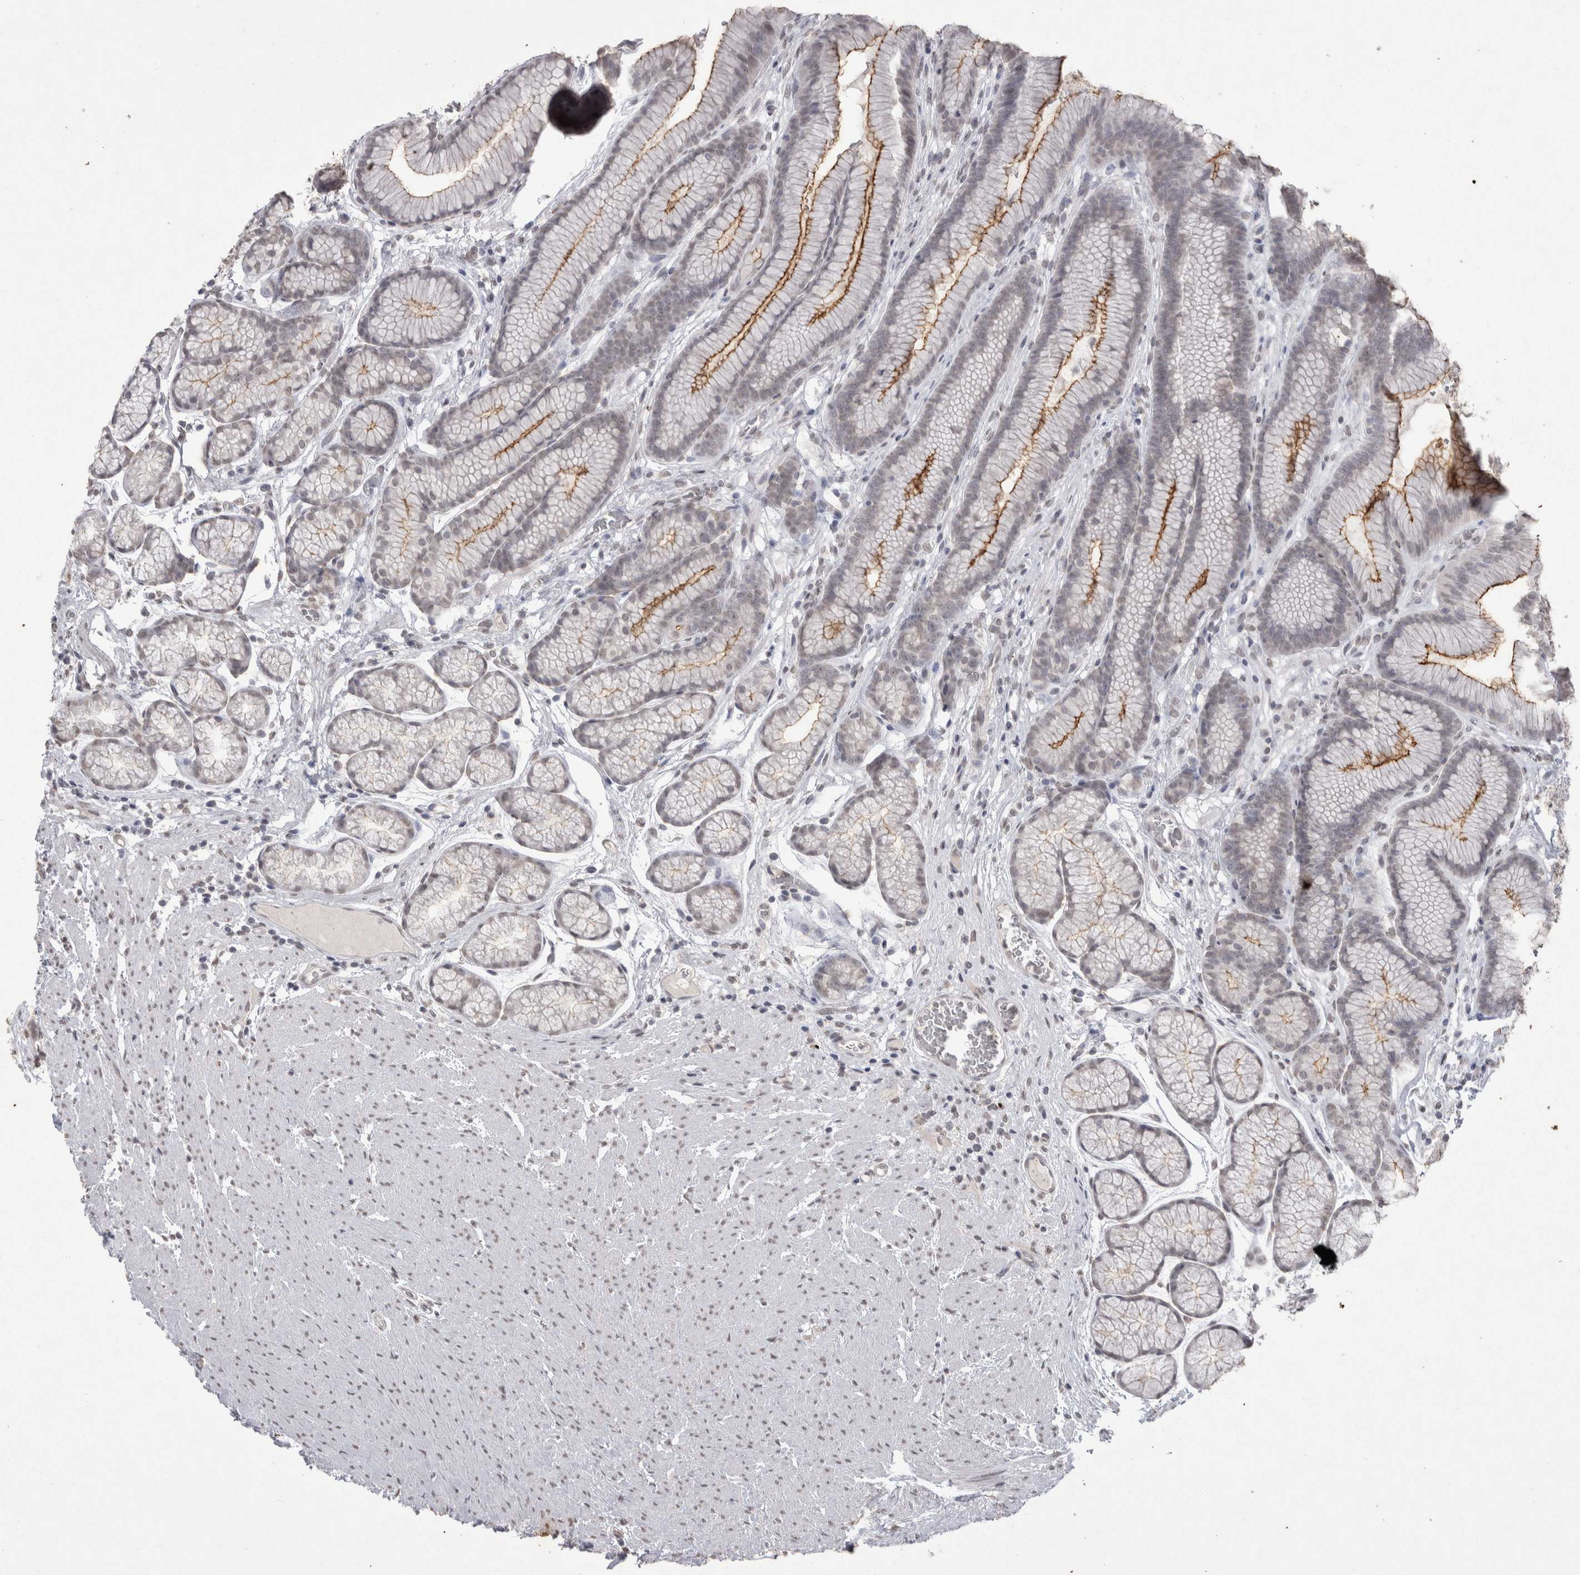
{"staining": {"intensity": "strong", "quantity": "<25%", "location": "cytoplasmic/membranous,nuclear"}, "tissue": "stomach", "cell_type": "Glandular cells", "image_type": "normal", "snomed": [{"axis": "morphology", "description": "Normal tissue, NOS"}, {"axis": "topography", "description": "Stomach"}], "caption": "Strong cytoplasmic/membranous,nuclear positivity is present in about <25% of glandular cells in unremarkable stomach. (Stains: DAB (3,3'-diaminobenzidine) in brown, nuclei in blue, Microscopy: brightfield microscopy at high magnification).", "gene": "DDX4", "patient": {"sex": "male", "age": 42}}